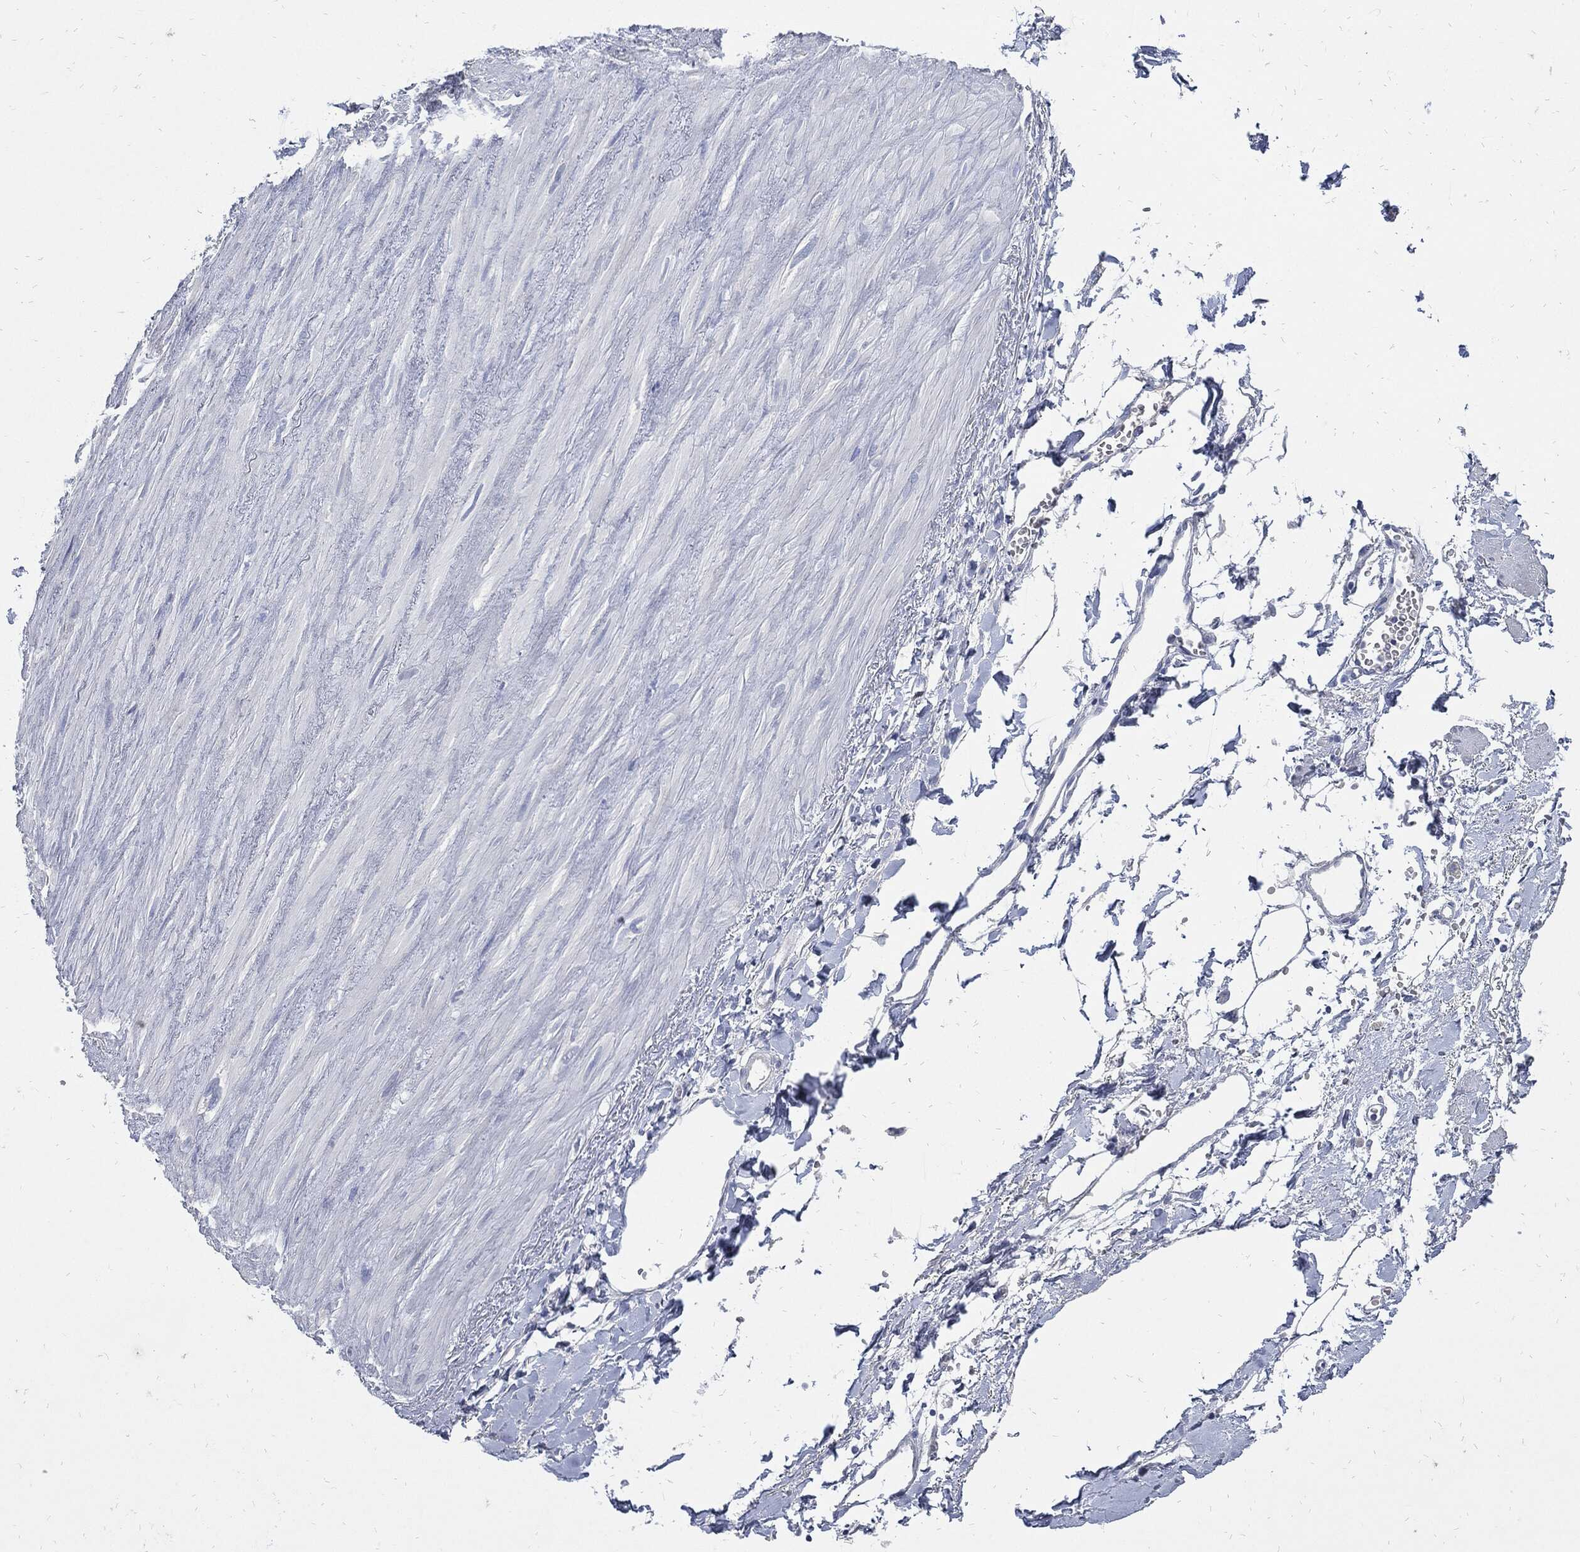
{"staining": {"intensity": "negative", "quantity": "none", "location": "none"}, "tissue": "adipose tissue", "cell_type": "Adipocytes", "image_type": "normal", "snomed": [{"axis": "morphology", "description": "Normal tissue, NOS"}, {"axis": "morphology", "description": "Adenocarcinoma, NOS"}, {"axis": "topography", "description": "Pancreas"}, {"axis": "topography", "description": "Peripheral nerve tissue"}], "caption": "There is no significant expression in adipocytes of adipose tissue. Brightfield microscopy of IHC stained with DAB (3,3'-diaminobenzidine) (brown) and hematoxylin (blue), captured at high magnification.", "gene": "CPE", "patient": {"sex": "male", "age": 61}}